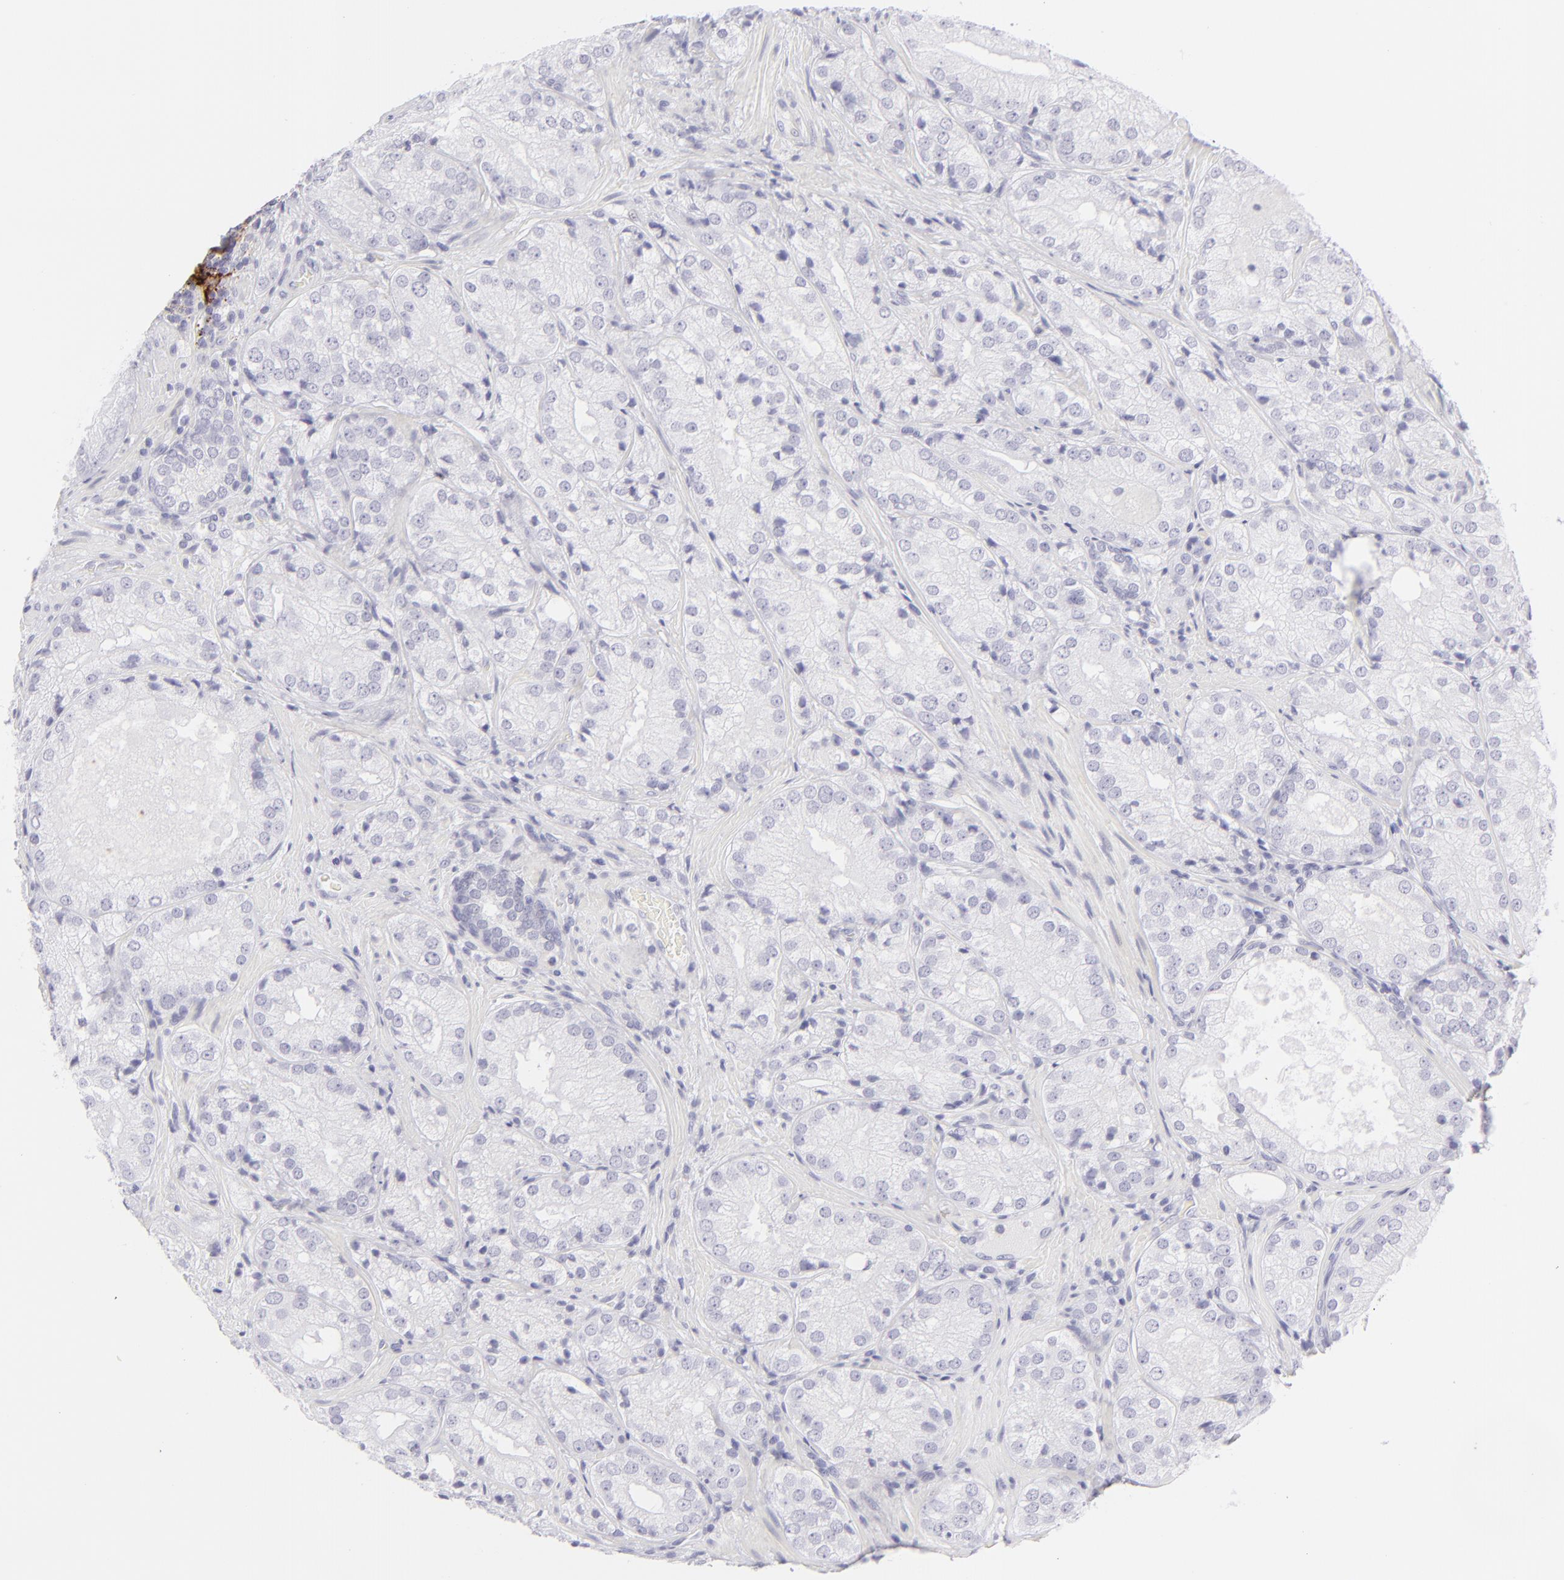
{"staining": {"intensity": "negative", "quantity": "none", "location": "none"}, "tissue": "prostate cancer", "cell_type": "Tumor cells", "image_type": "cancer", "snomed": [{"axis": "morphology", "description": "Adenocarcinoma, Low grade"}, {"axis": "topography", "description": "Prostate"}], "caption": "DAB (3,3'-diaminobenzidine) immunohistochemical staining of prostate cancer (adenocarcinoma (low-grade)) demonstrates no significant positivity in tumor cells.", "gene": "FCER2", "patient": {"sex": "male", "age": 60}}